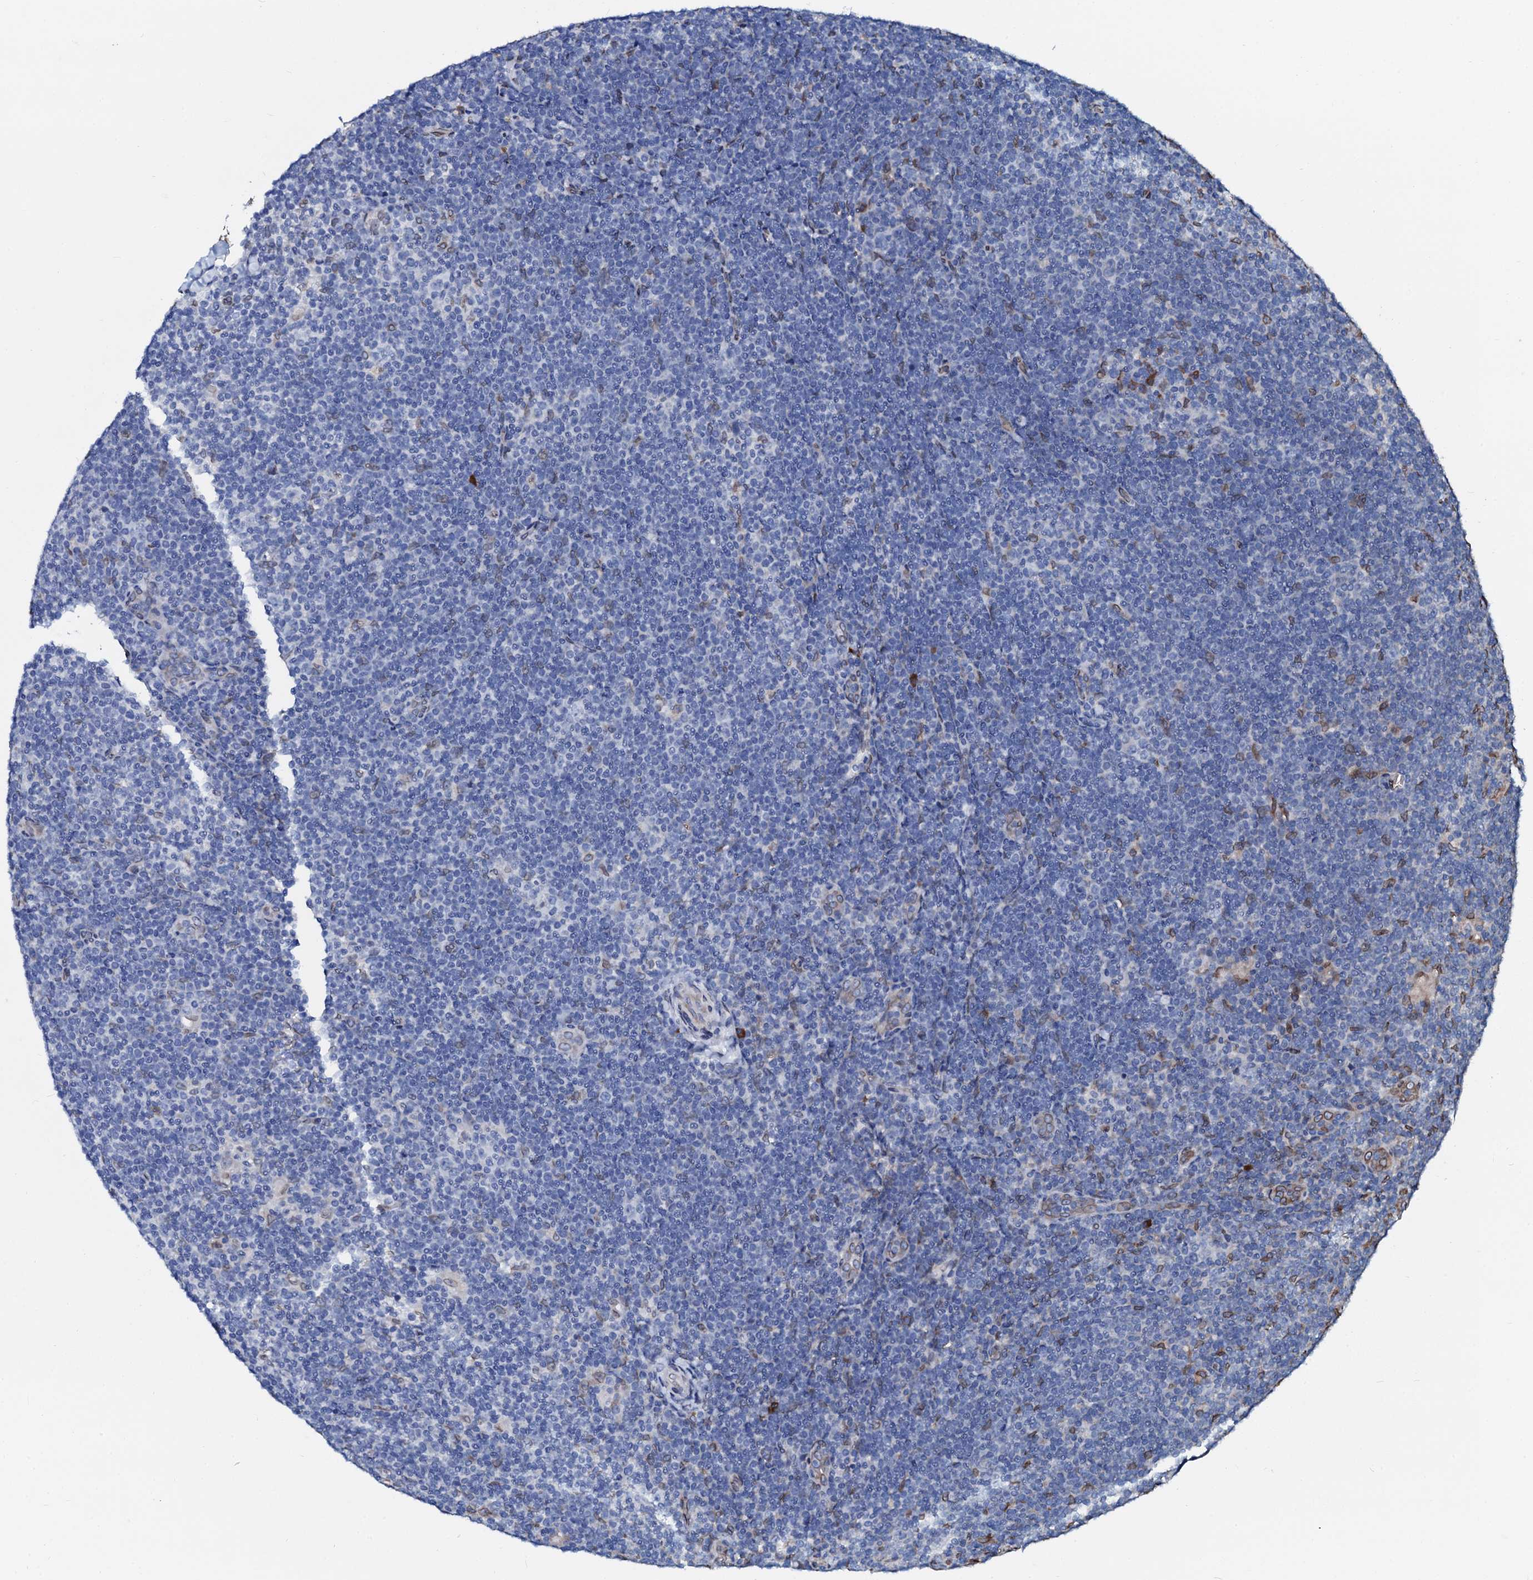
{"staining": {"intensity": "negative", "quantity": "none", "location": "none"}, "tissue": "lymphoma", "cell_type": "Tumor cells", "image_type": "cancer", "snomed": [{"axis": "morphology", "description": "Hodgkin's disease, NOS"}, {"axis": "topography", "description": "Lymph node"}], "caption": "Lymphoma was stained to show a protein in brown. There is no significant staining in tumor cells.", "gene": "NRP2", "patient": {"sex": "female", "age": 57}}